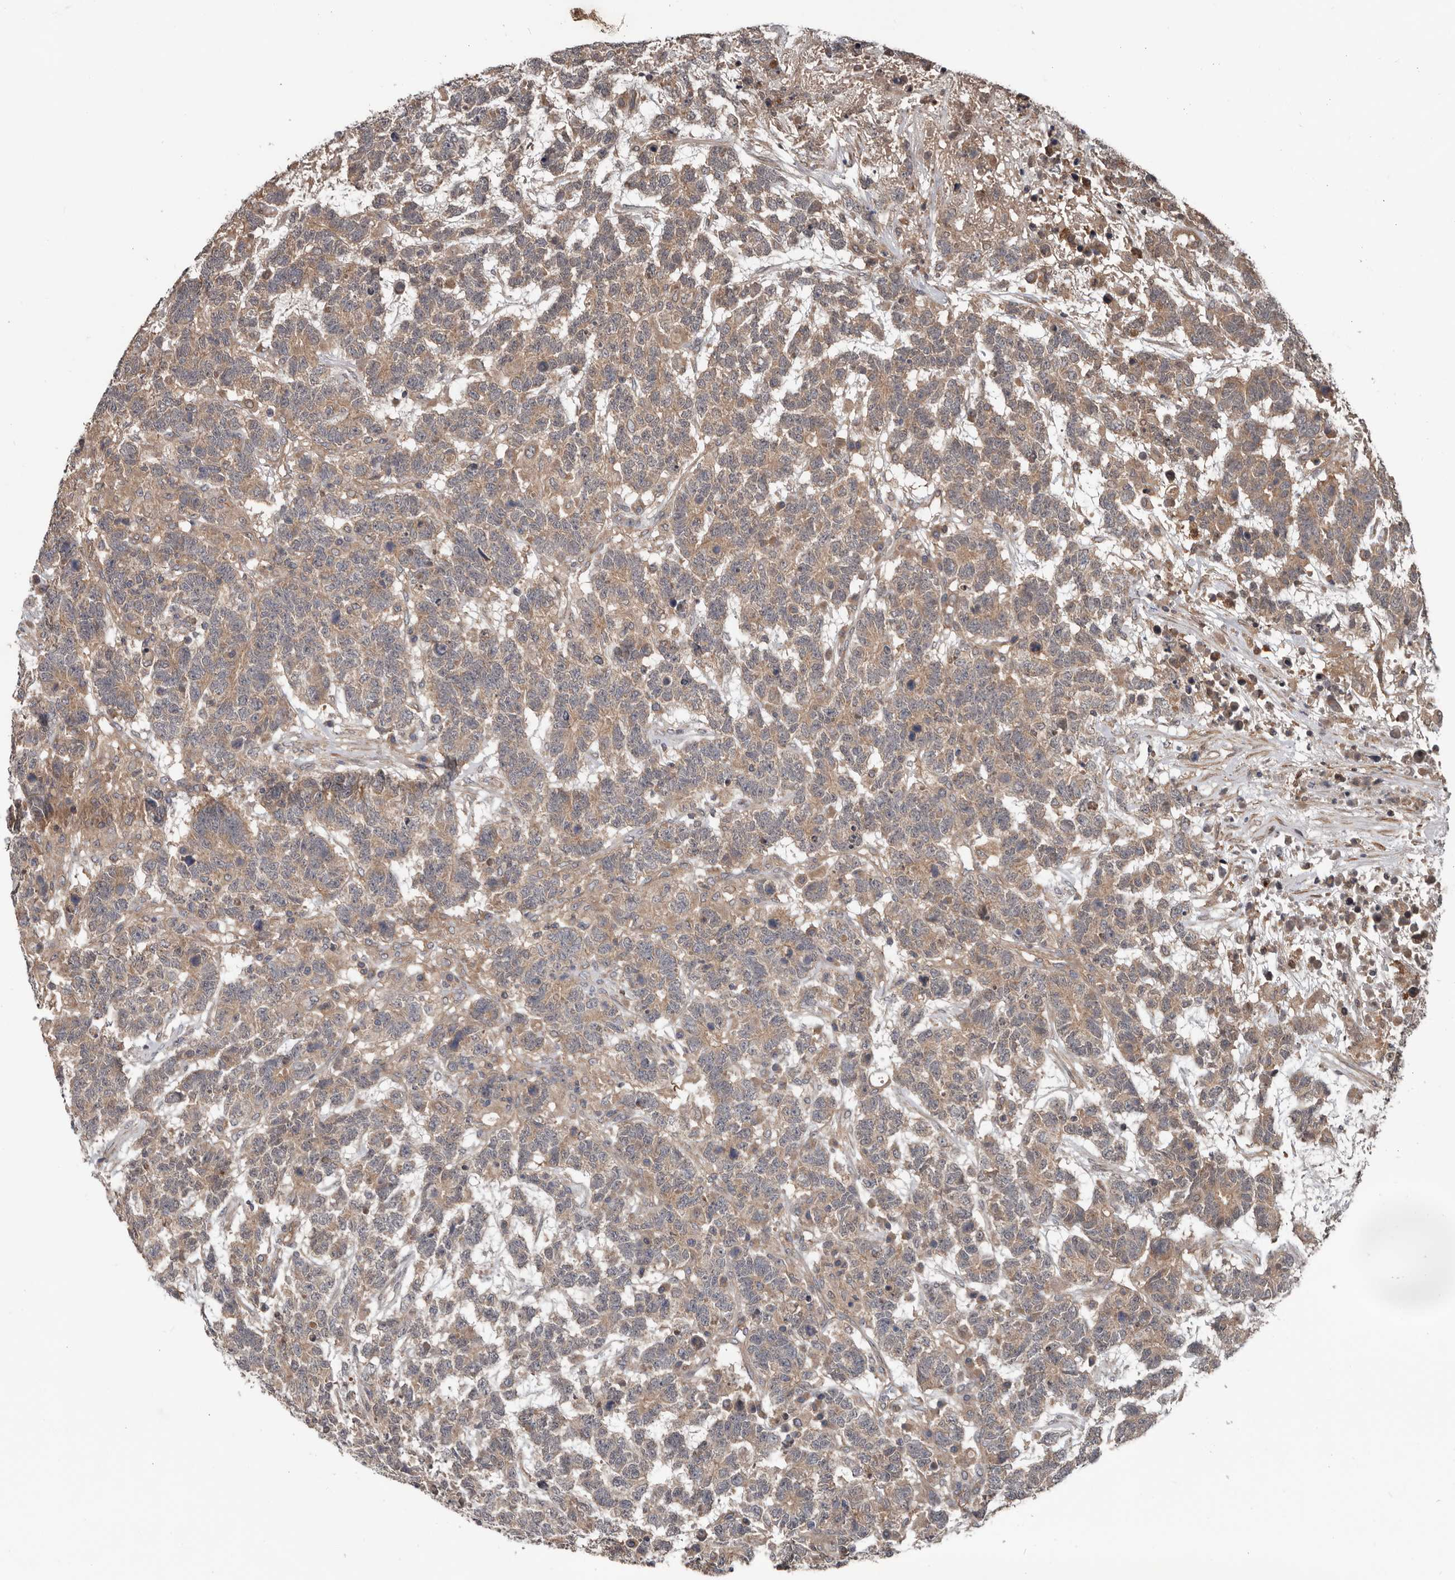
{"staining": {"intensity": "moderate", "quantity": ">75%", "location": "cytoplasmic/membranous"}, "tissue": "testis cancer", "cell_type": "Tumor cells", "image_type": "cancer", "snomed": [{"axis": "morphology", "description": "Carcinoma, Embryonal, NOS"}, {"axis": "topography", "description": "Testis"}], "caption": "Embryonal carcinoma (testis) stained with a protein marker reveals moderate staining in tumor cells.", "gene": "DNAJB4", "patient": {"sex": "male", "age": 26}}